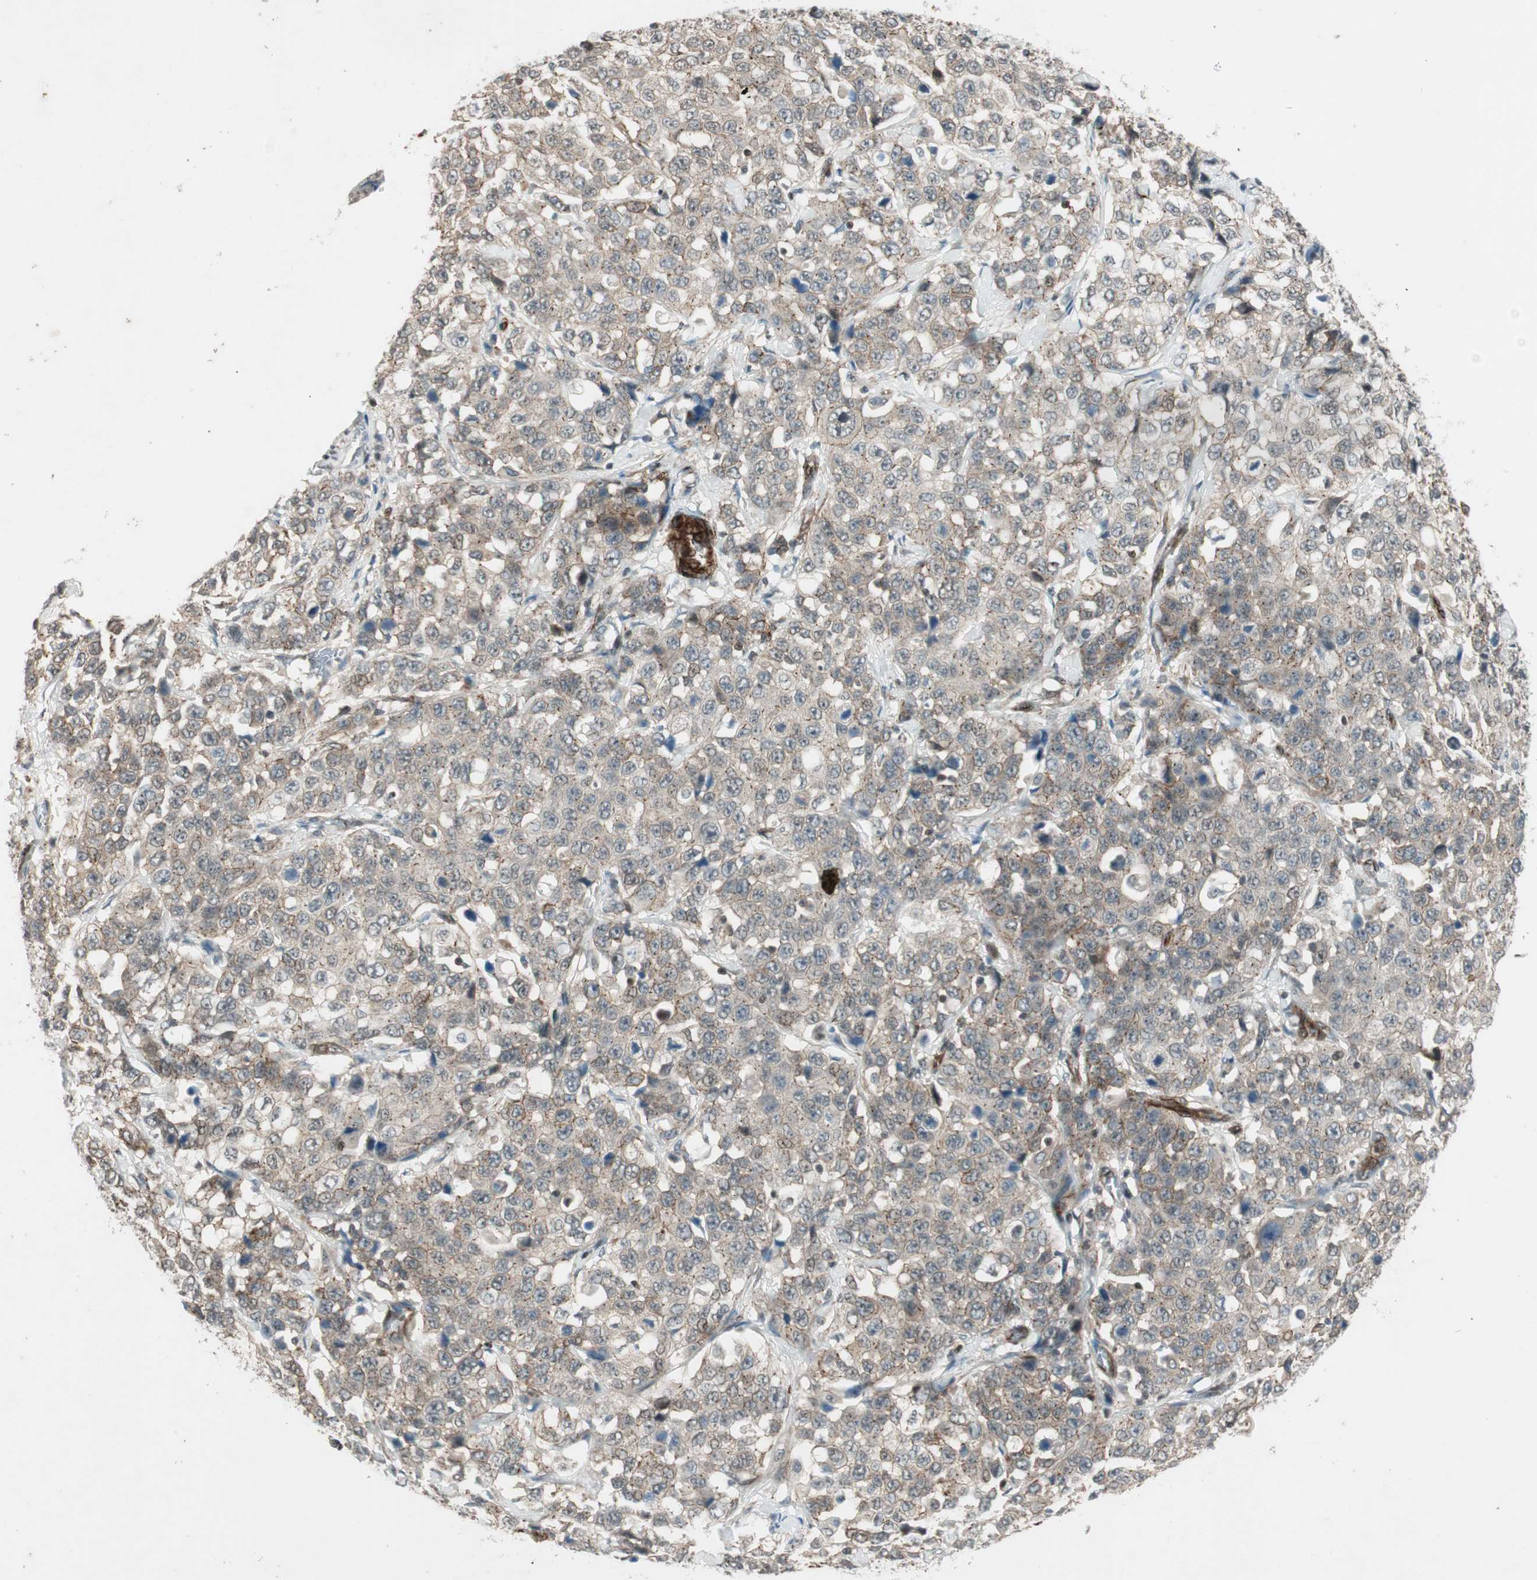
{"staining": {"intensity": "moderate", "quantity": "25%-75%", "location": "cytoplasmic/membranous"}, "tissue": "stomach cancer", "cell_type": "Tumor cells", "image_type": "cancer", "snomed": [{"axis": "morphology", "description": "Normal tissue, NOS"}, {"axis": "morphology", "description": "Adenocarcinoma, NOS"}, {"axis": "topography", "description": "Stomach"}], "caption": "Protein expression analysis of stomach cancer demonstrates moderate cytoplasmic/membranous expression in approximately 25%-75% of tumor cells.", "gene": "CDK19", "patient": {"sex": "male", "age": 48}}